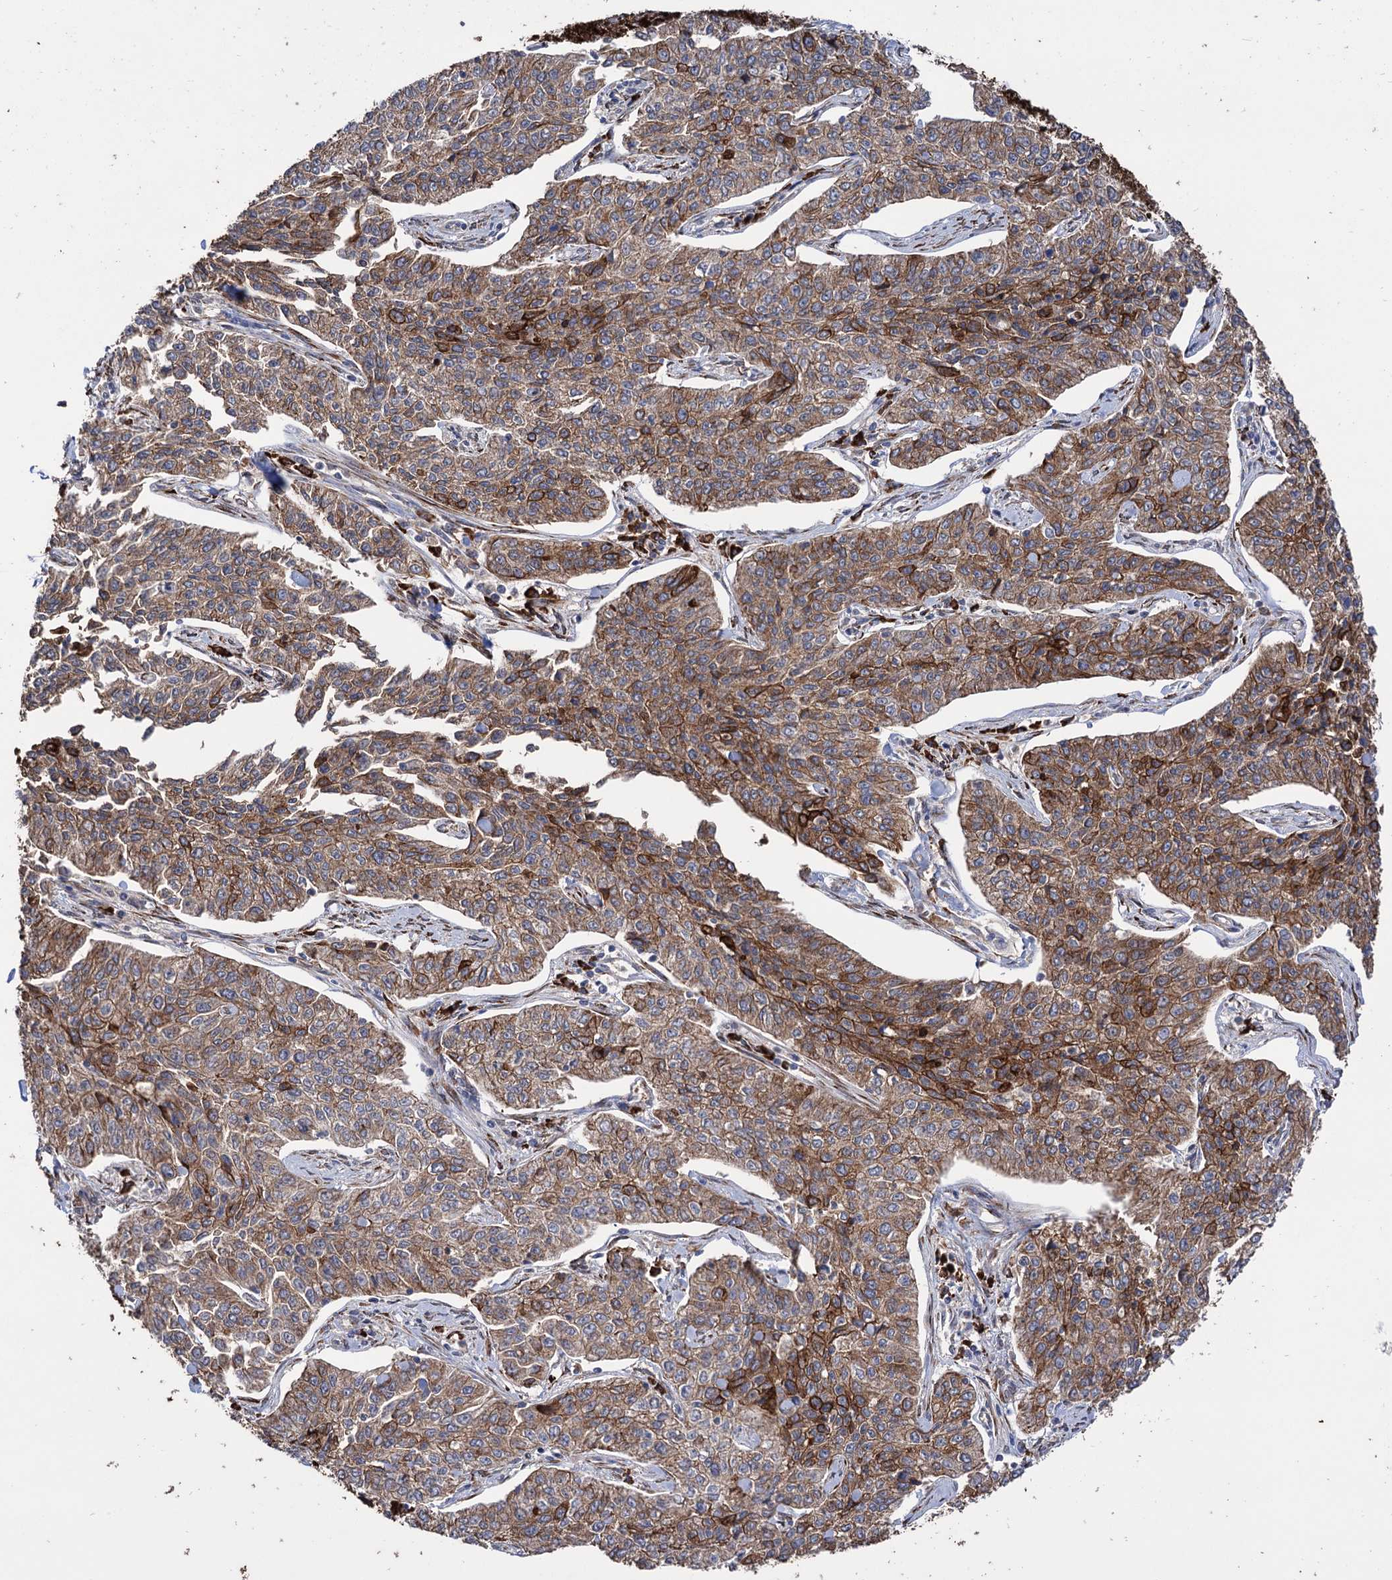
{"staining": {"intensity": "moderate", "quantity": ">75%", "location": "cytoplasmic/membranous"}, "tissue": "cervical cancer", "cell_type": "Tumor cells", "image_type": "cancer", "snomed": [{"axis": "morphology", "description": "Squamous cell carcinoma, NOS"}, {"axis": "topography", "description": "Cervix"}], "caption": "Squamous cell carcinoma (cervical) stained with a protein marker shows moderate staining in tumor cells.", "gene": "CDAN1", "patient": {"sex": "female", "age": 35}}